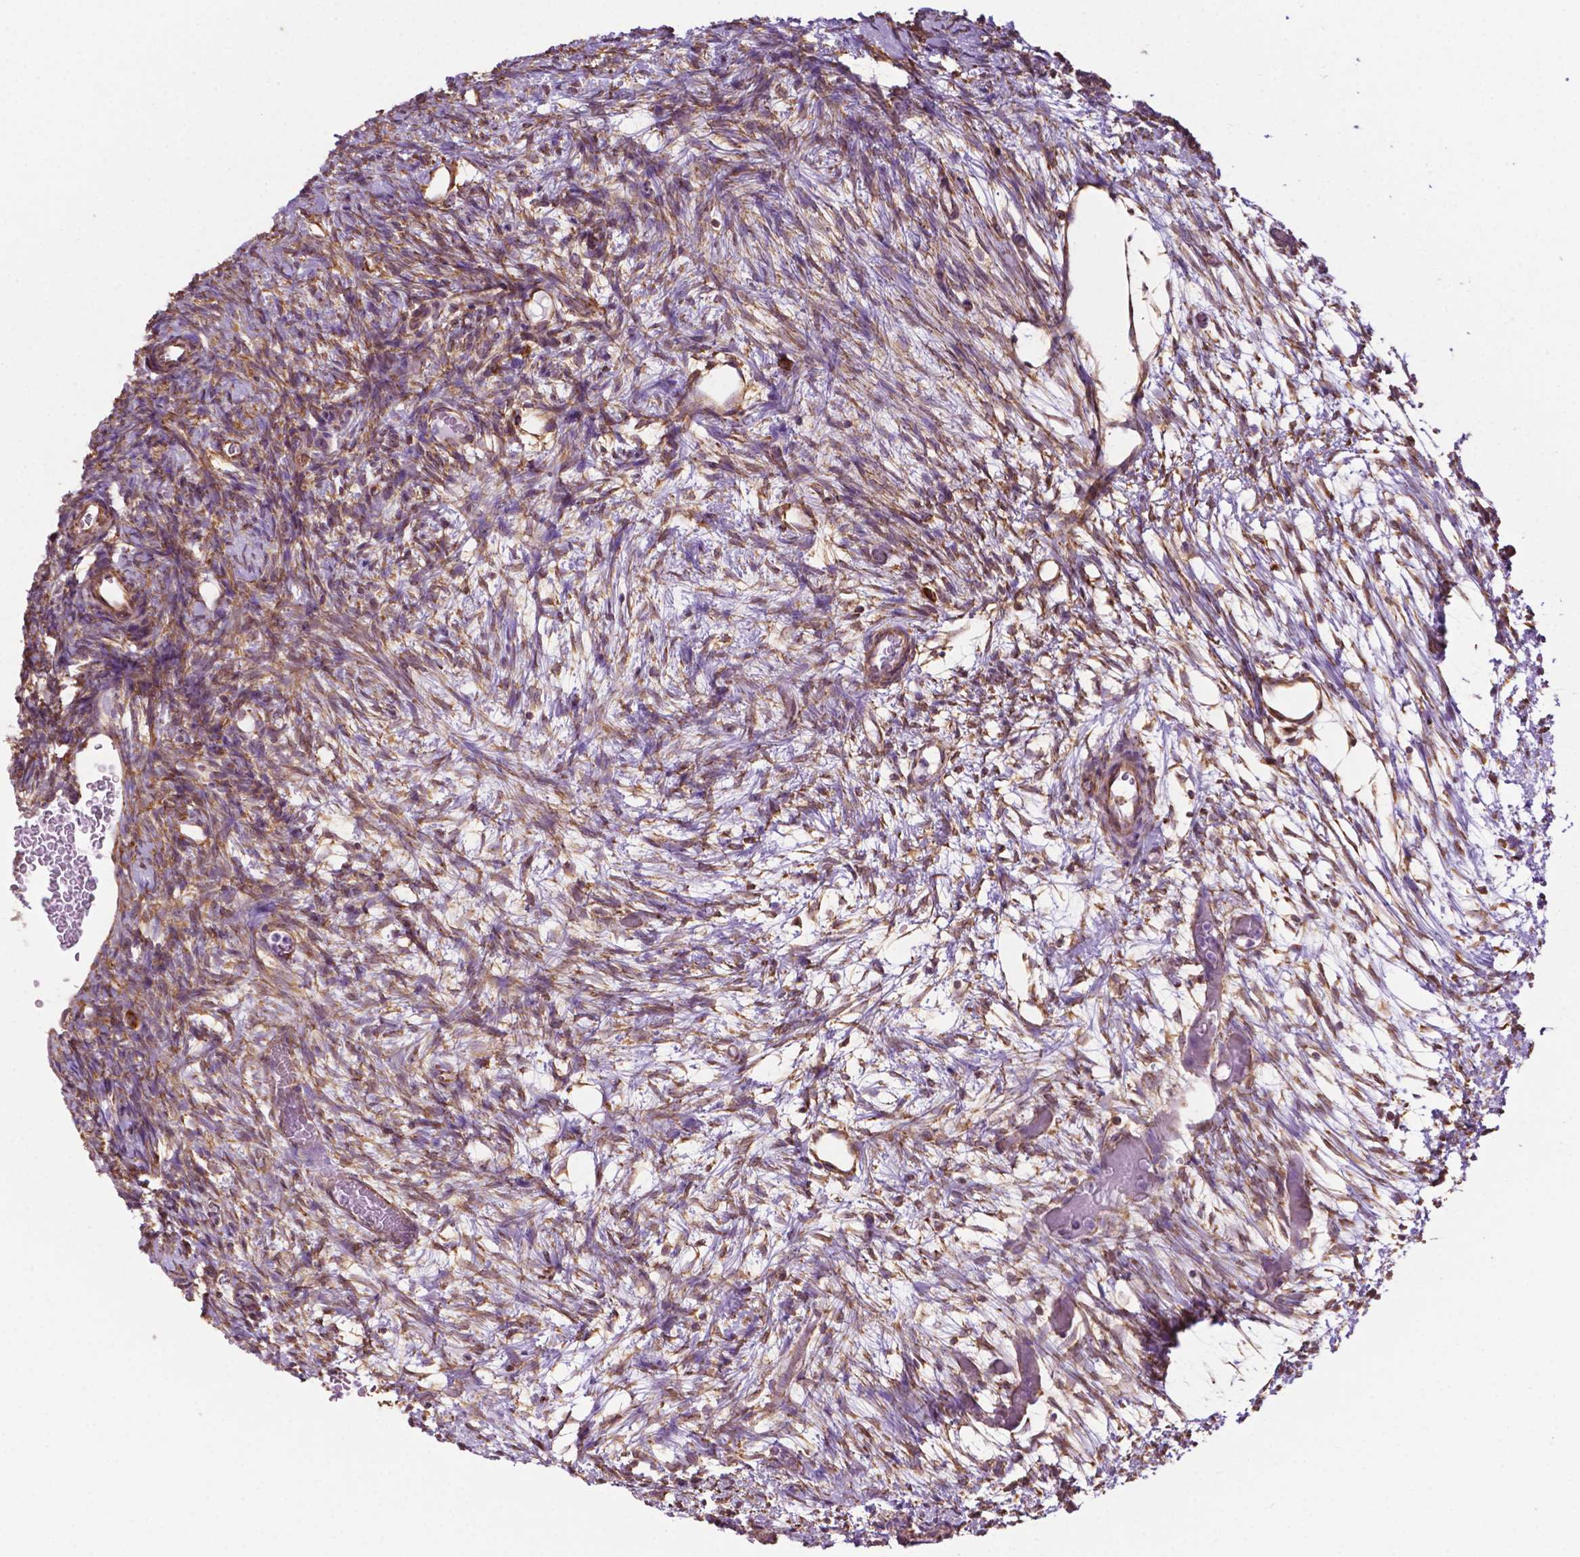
{"staining": {"intensity": "weak", "quantity": ">75%", "location": "cytoplasmic/membranous"}, "tissue": "ovary", "cell_type": "Follicle cells", "image_type": "normal", "snomed": [{"axis": "morphology", "description": "Normal tissue, NOS"}, {"axis": "topography", "description": "Ovary"}], "caption": "The immunohistochemical stain highlights weak cytoplasmic/membranous expression in follicle cells of benign ovary. (DAB = brown stain, brightfield microscopy at high magnification).", "gene": "RPL29", "patient": {"sex": "female", "age": 39}}